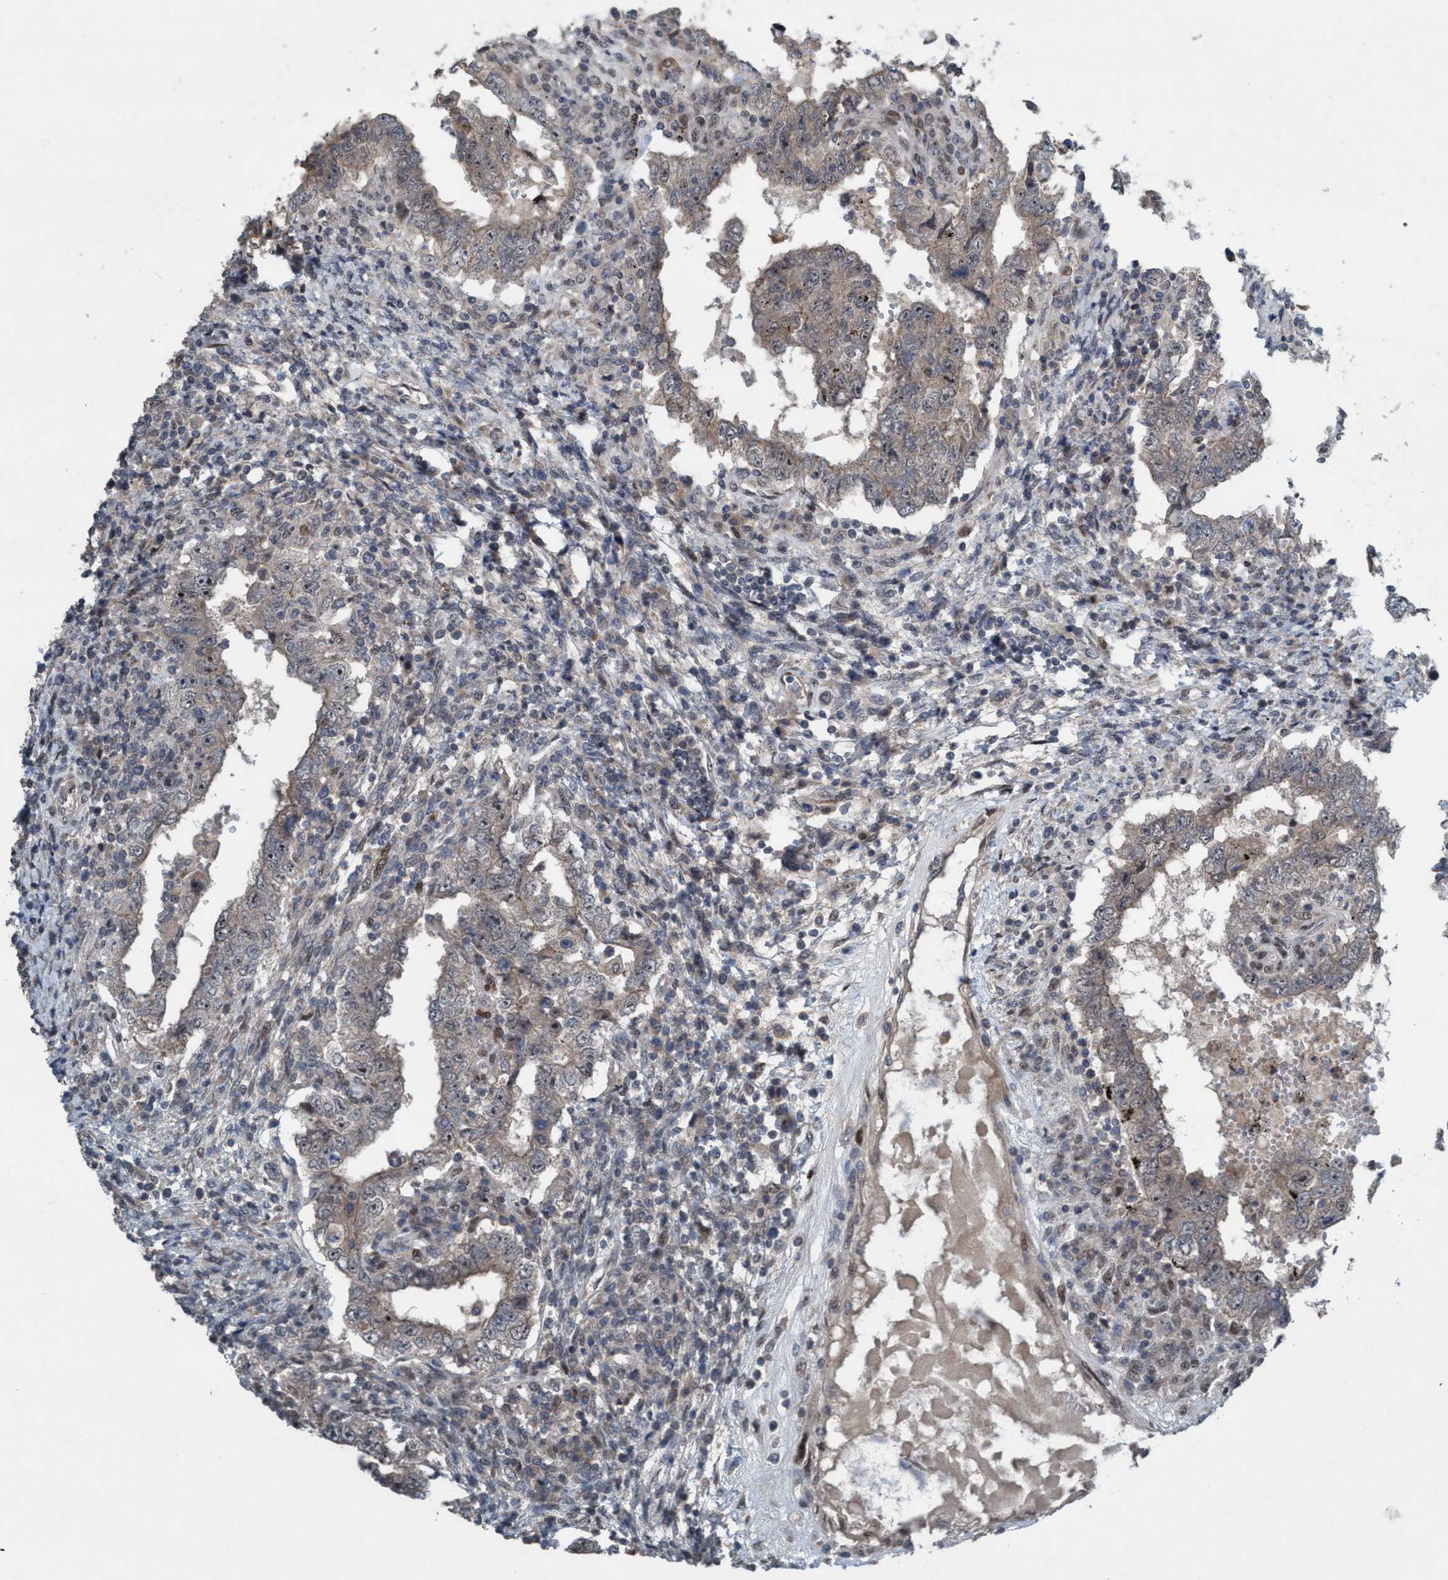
{"staining": {"intensity": "weak", "quantity": "25%-75%", "location": "nuclear"}, "tissue": "testis cancer", "cell_type": "Tumor cells", "image_type": "cancer", "snomed": [{"axis": "morphology", "description": "Carcinoma, Embryonal, NOS"}, {"axis": "topography", "description": "Testis"}], "caption": "This is an image of IHC staining of testis cancer (embryonal carcinoma), which shows weak expression in the nuclear of tumor cells.", "gene": "NISCH", "patient": {"sex": "male", "age": 26}}